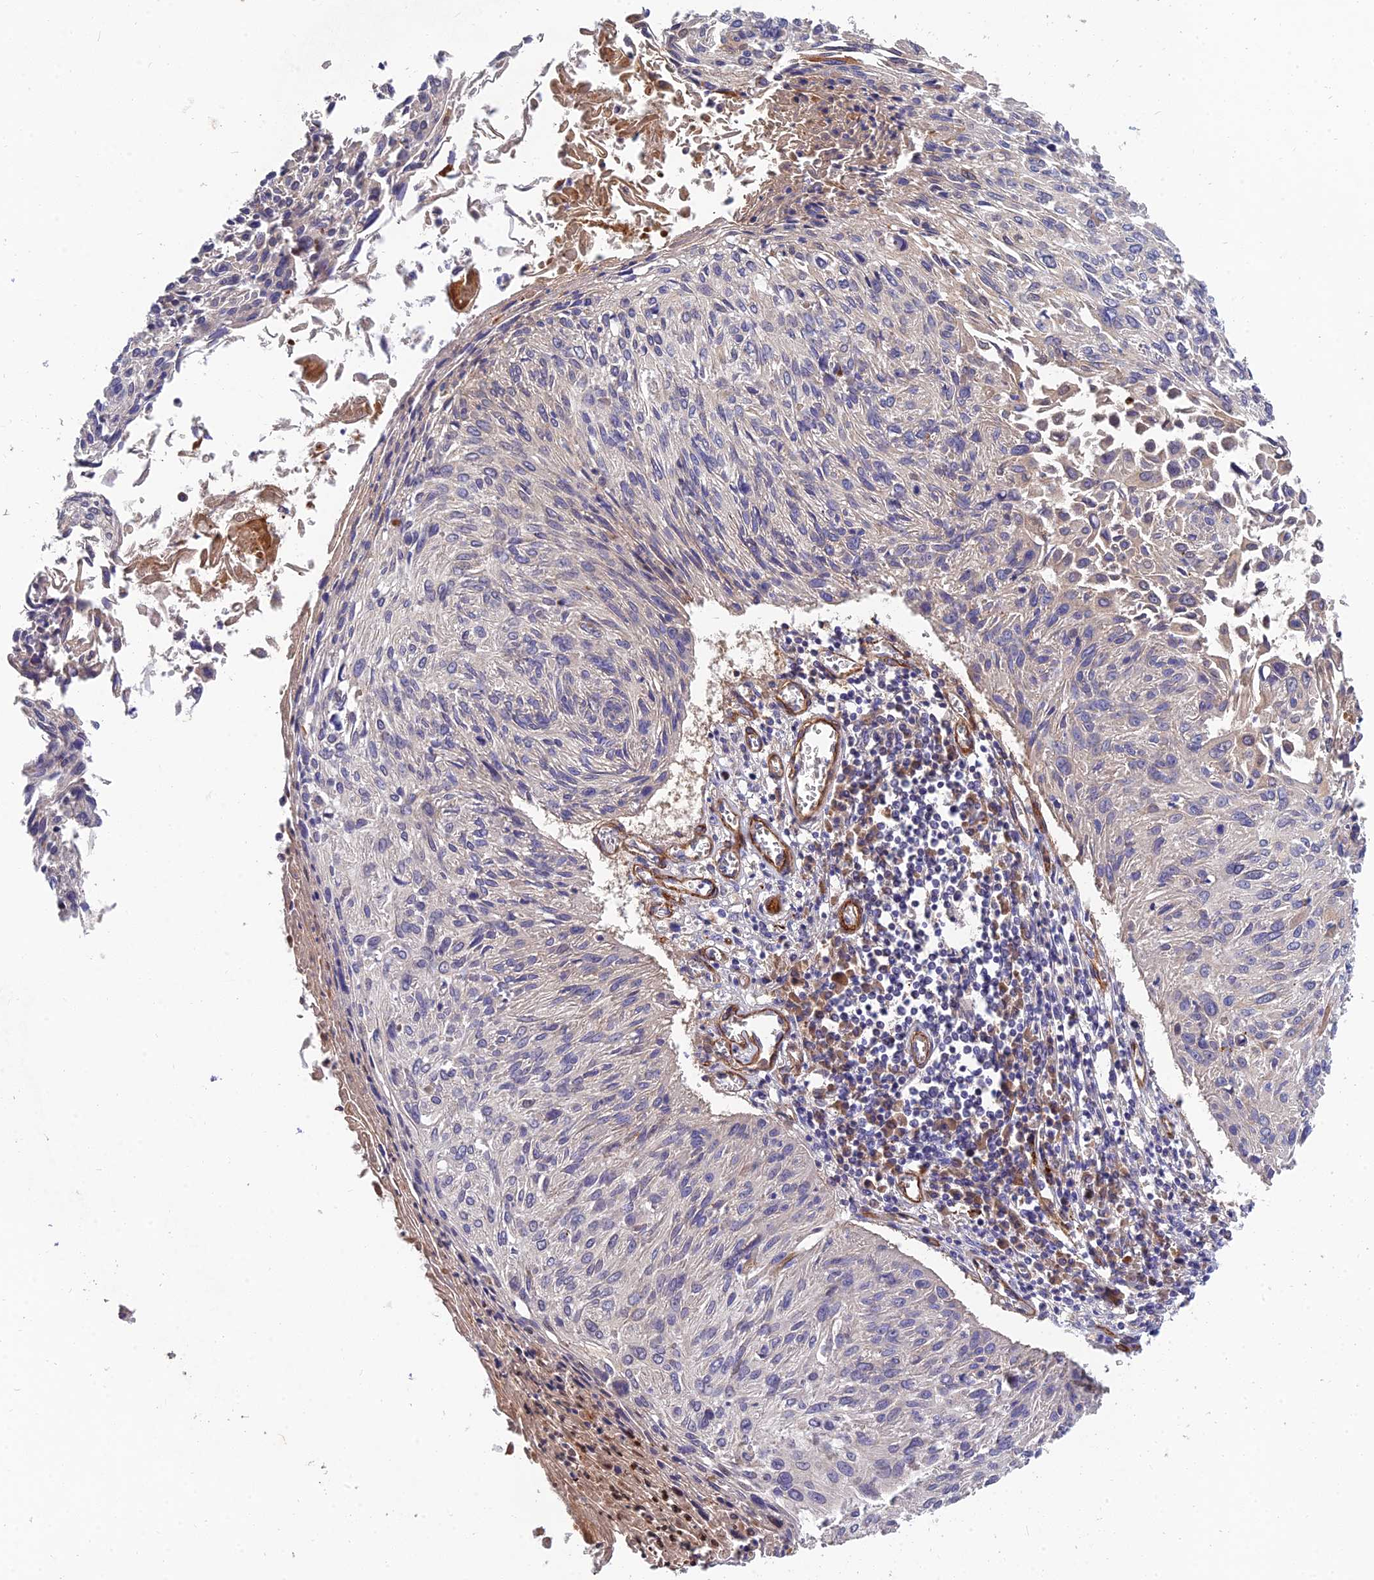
{"staining": {"intensity": "negative", "quantity": "none", "location": "none"}, "tissue": "cervical cancer", "cell_type": "Tumor cells", "image_type": "cancer", "snomed": [{"axis": "morphology", "description": "Squamous cell carcinoma, NOS"}, {"axis": "topography", "description": "Cervix"}], "caption": "The histopathology image shows no significant expression in tumor cells of cervical cancer. The staining was performed using DAB (3,3'-diaminobenzidine) to visualize the protein expression in brown, while the nuclei were stained in blue with hematoxylin (Magnification: 20x).", "gene": "MRPL35", "patient": {"sex": "female", "age": 51}}